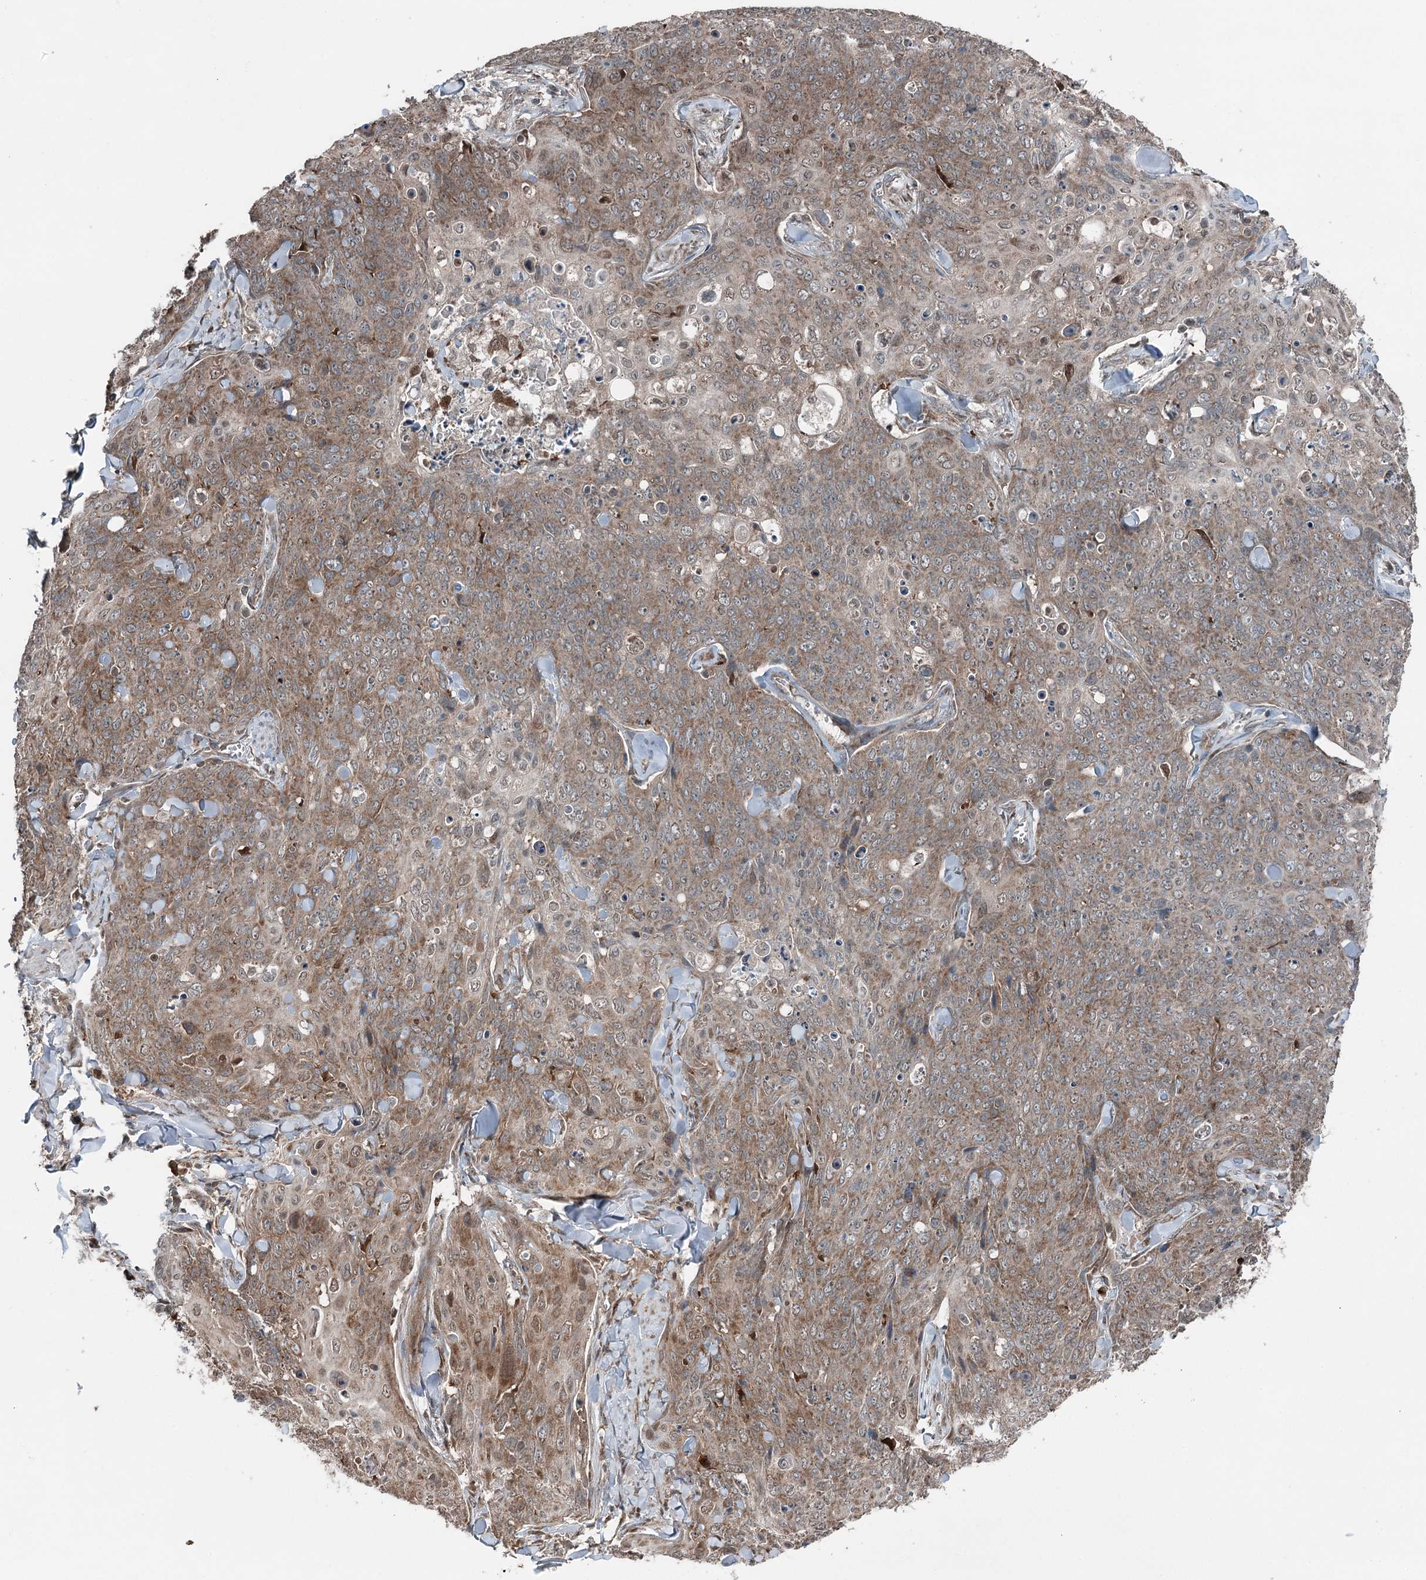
{"staining": {"intensity": "weak", "quantity": ">75%", "location": "cytoplasmic/membranous"}, "tissue": "skin cancer", "cell_type": "Tumor cells", "image_type": "cancer", "snomed": [{"axis": "morphology", "description": "Squamous cell carcinoma, NOS"}, {"axis": "topography", "description": "Skin"}, {"axis": "topography", "description": "Vulva"}], "caption": "The photomicrograph reveals staining of skin squamous cell carcinoma, revealing weak cytoplasmic/membranous protein staining (brown color) within tumor cells.", "gene": "WAPL", "patient": {"sex": "female", "age": 85}}